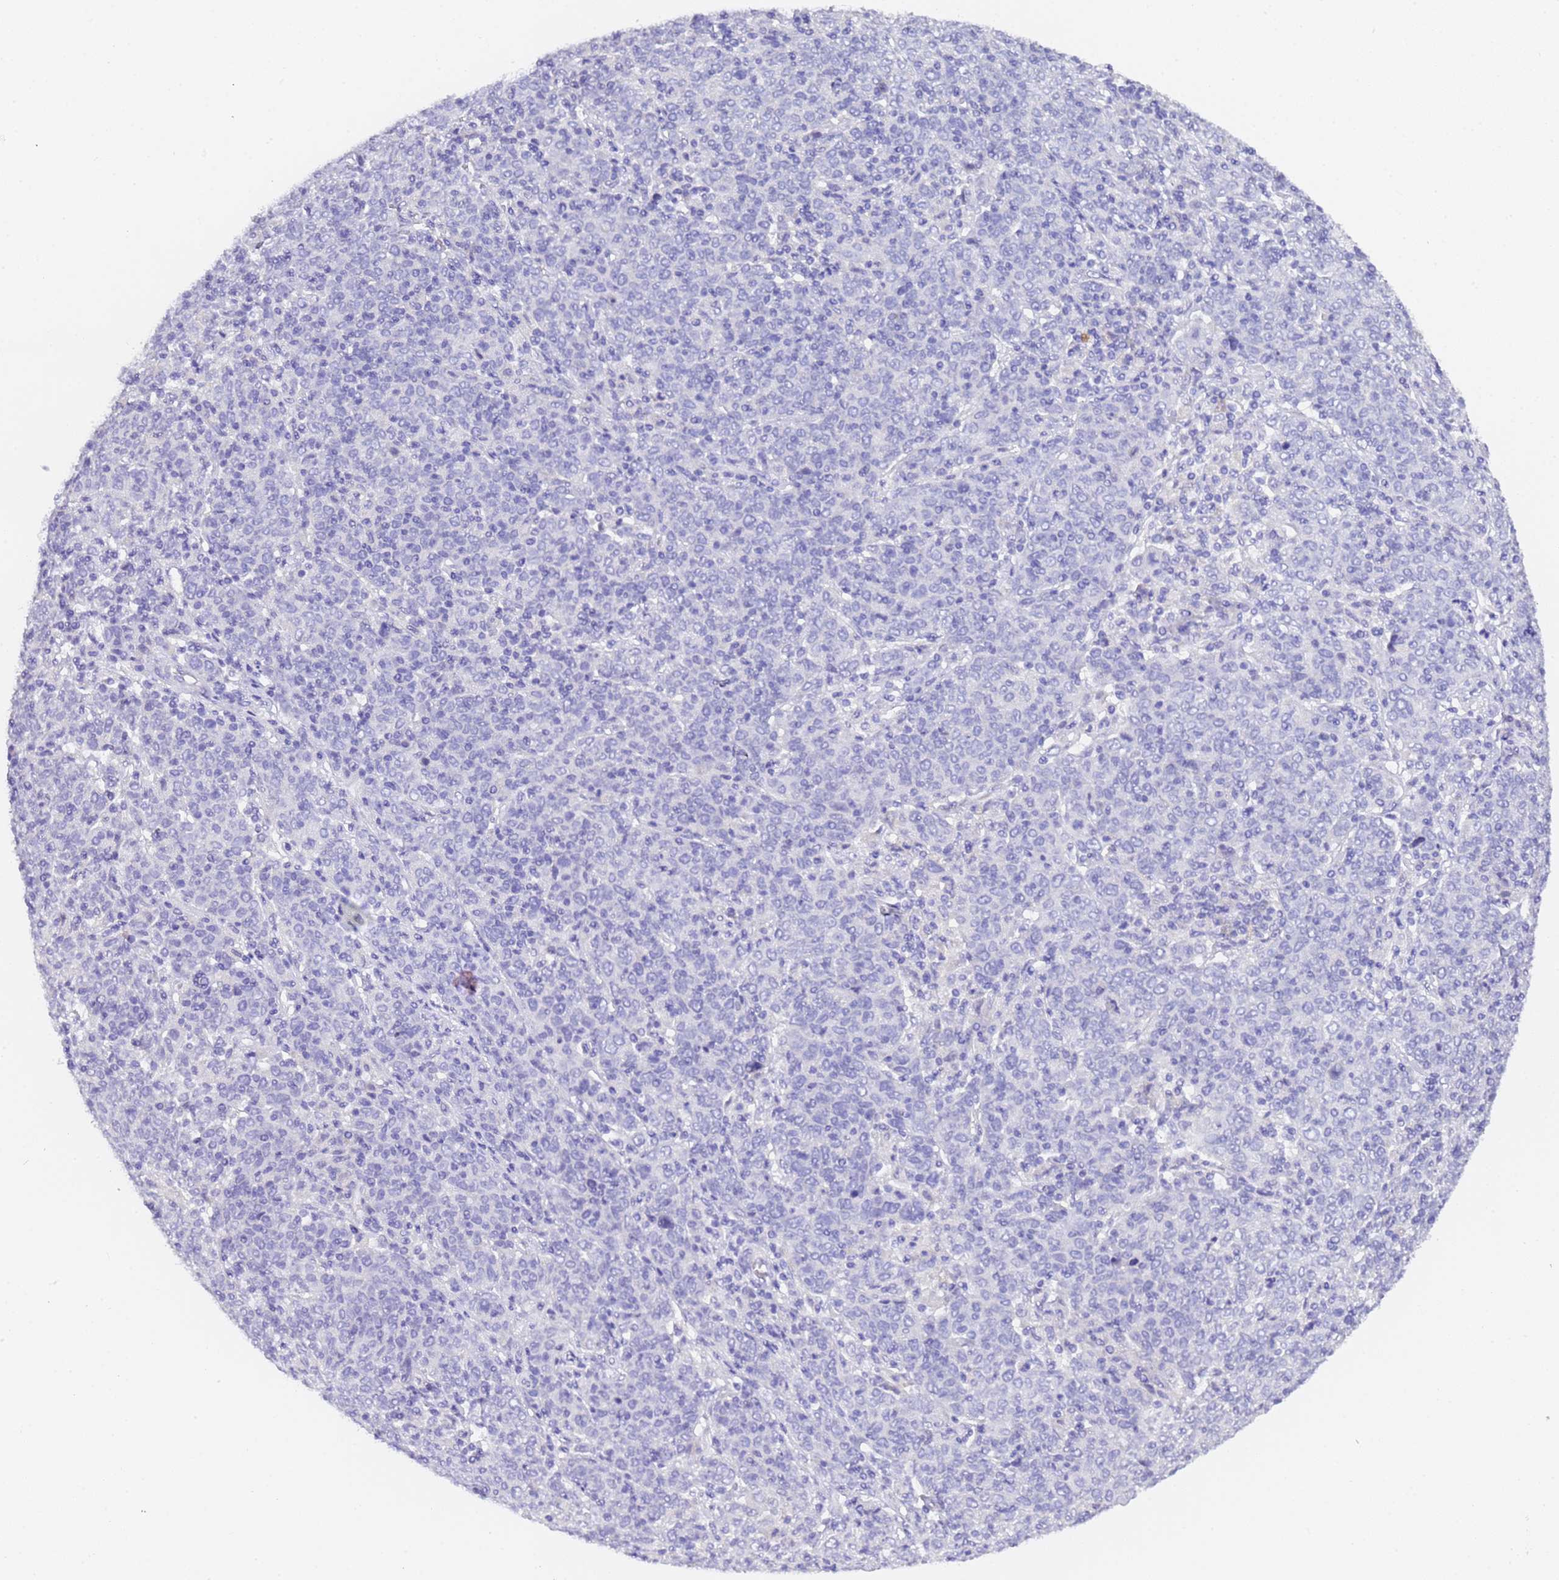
{"staining": {"intensity": "negative", "quantity": "none", "location": "none"}, "tissue": "cervical cancer", "cell_type": "Tumor cells", "image_type": "cancer", "snomed": [{"axis": "morphology", "description": "Squamous cell carcinoma, NOS"}, {"axis": "topography", "description": "Cervix"}], "caption": "Histopathology image shows no significant protein expression in tumor cells of cervical cancer (squamous cell carcinoma).", "gene": "GABRA1", "patient": {"sex": "female", "age": 67}}